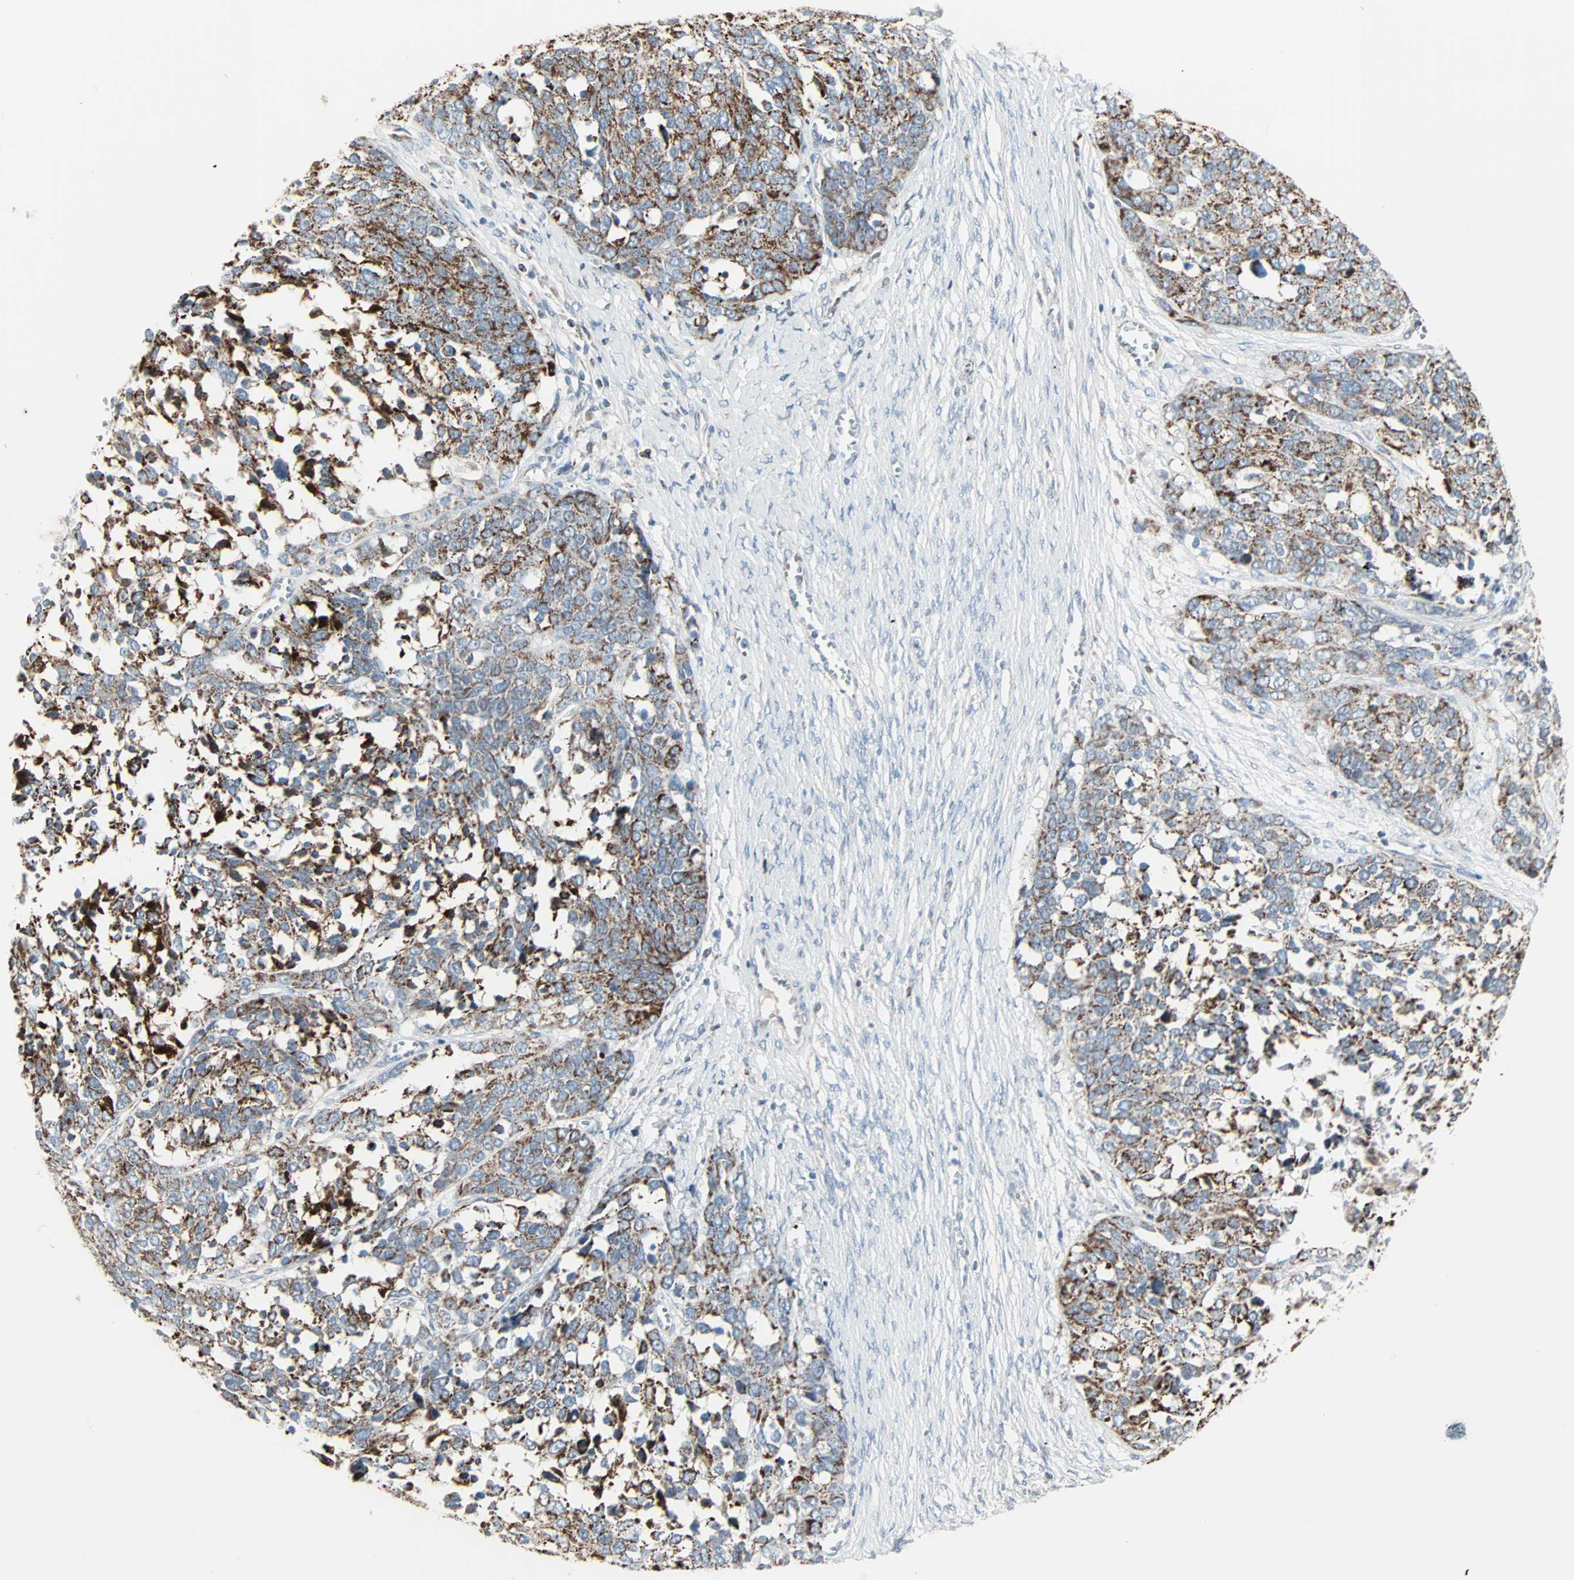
{"staining": {"intensity": "moderate", "quantity": "25%-75%", "location": "cytoplasmic/membranous"}, "tissue": "ovarian cancer", "cell_type": "Tumor cells", "image_type": "cancer", "snomed": [{"axis": "morphology", "description": "Cystadenocarcinoma, serous, NOS"}, {"axis": "topography", "description": "Ovary"}], "caption": "Protein staining of serous cystadenocarcinoma (ovarian) tissue exhibits moderate cytoplasmic/membranous expression in about 25%-75% of tumor cells.", "gene": "IDH2", "patient": {"sex": "female", "age": 44}}